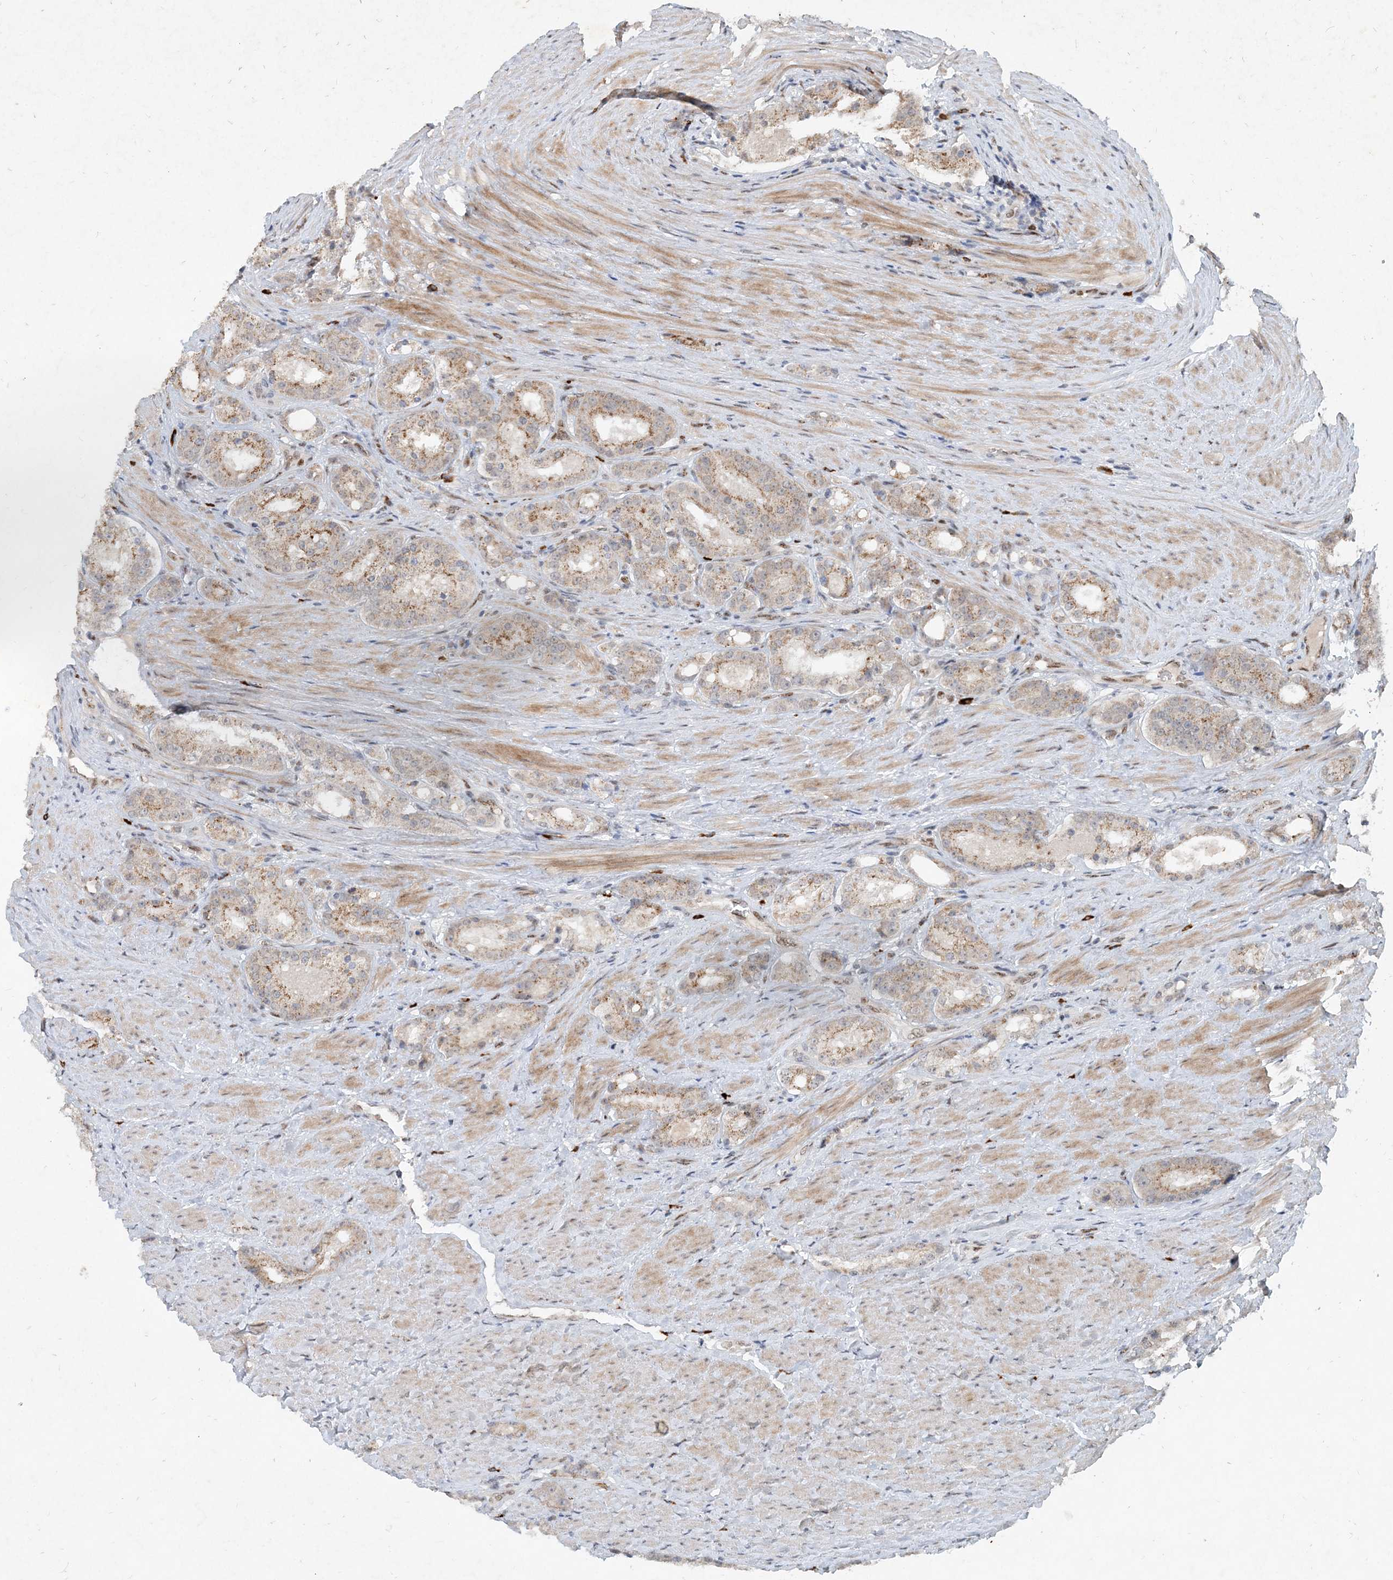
{"staining": {"intensity": "weak", "quantity": "25%-75%", "location": "cytoplasmic/membranous"}, "tissue": "prostate cancer", "cell_type": "Tumor cells", "image_type": "cancer", "snomed": [{"axis": "morphology", "description": "Adenocarcinoma, High grade"}, {"axis": "topography", "description": "Prostate"}], "caption": "Human high-grade adenocarcinoma (prostate) stained for a protein (brown) reveals weak cytoplasmic/membranous positive staining in approximately 25%-75% of tumor cells.", "gene": "GIN1", "patient": {"sex": "male", "age": 60}}